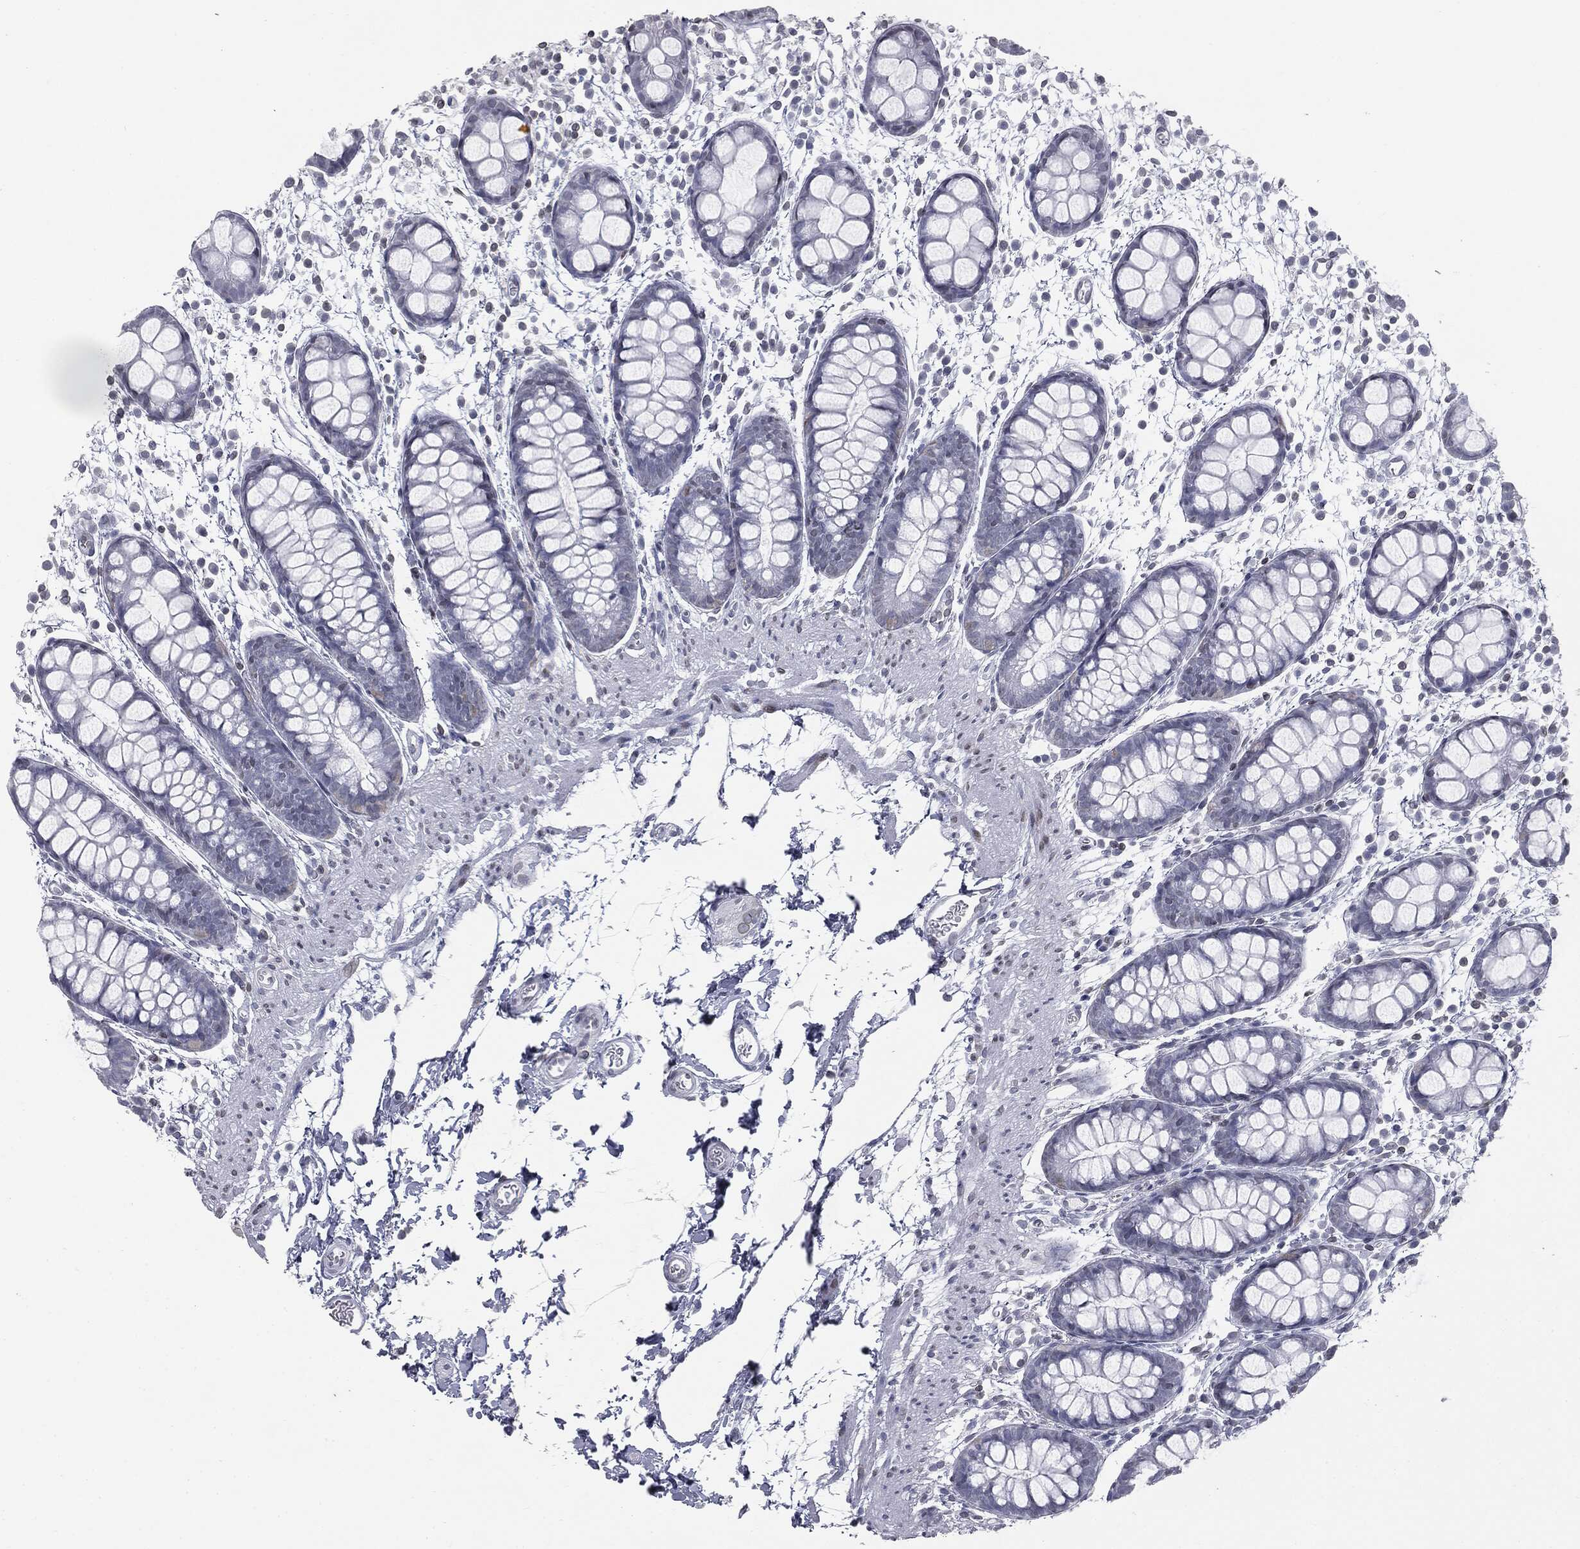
{"staining": {"intensity": "negative", "quantity": "none", "location": "none"}, "tissue": "rectum", "cell_type": "Glandular cells", "image_type": "normal", "snomed": [{"axis": "morphology", "description": "Normal tissue, NOS"}, {"axis": "topography", "description": "Rectum"}], "caption": "Image shows no significant protein staining in glandular cells of benign rectum. (DAB immunohistochemistry (IHC) visualized using brightfield microscopy, high magnification).", "gene": "ALDOB", "patient": {"sex": "male", "age": 57}}